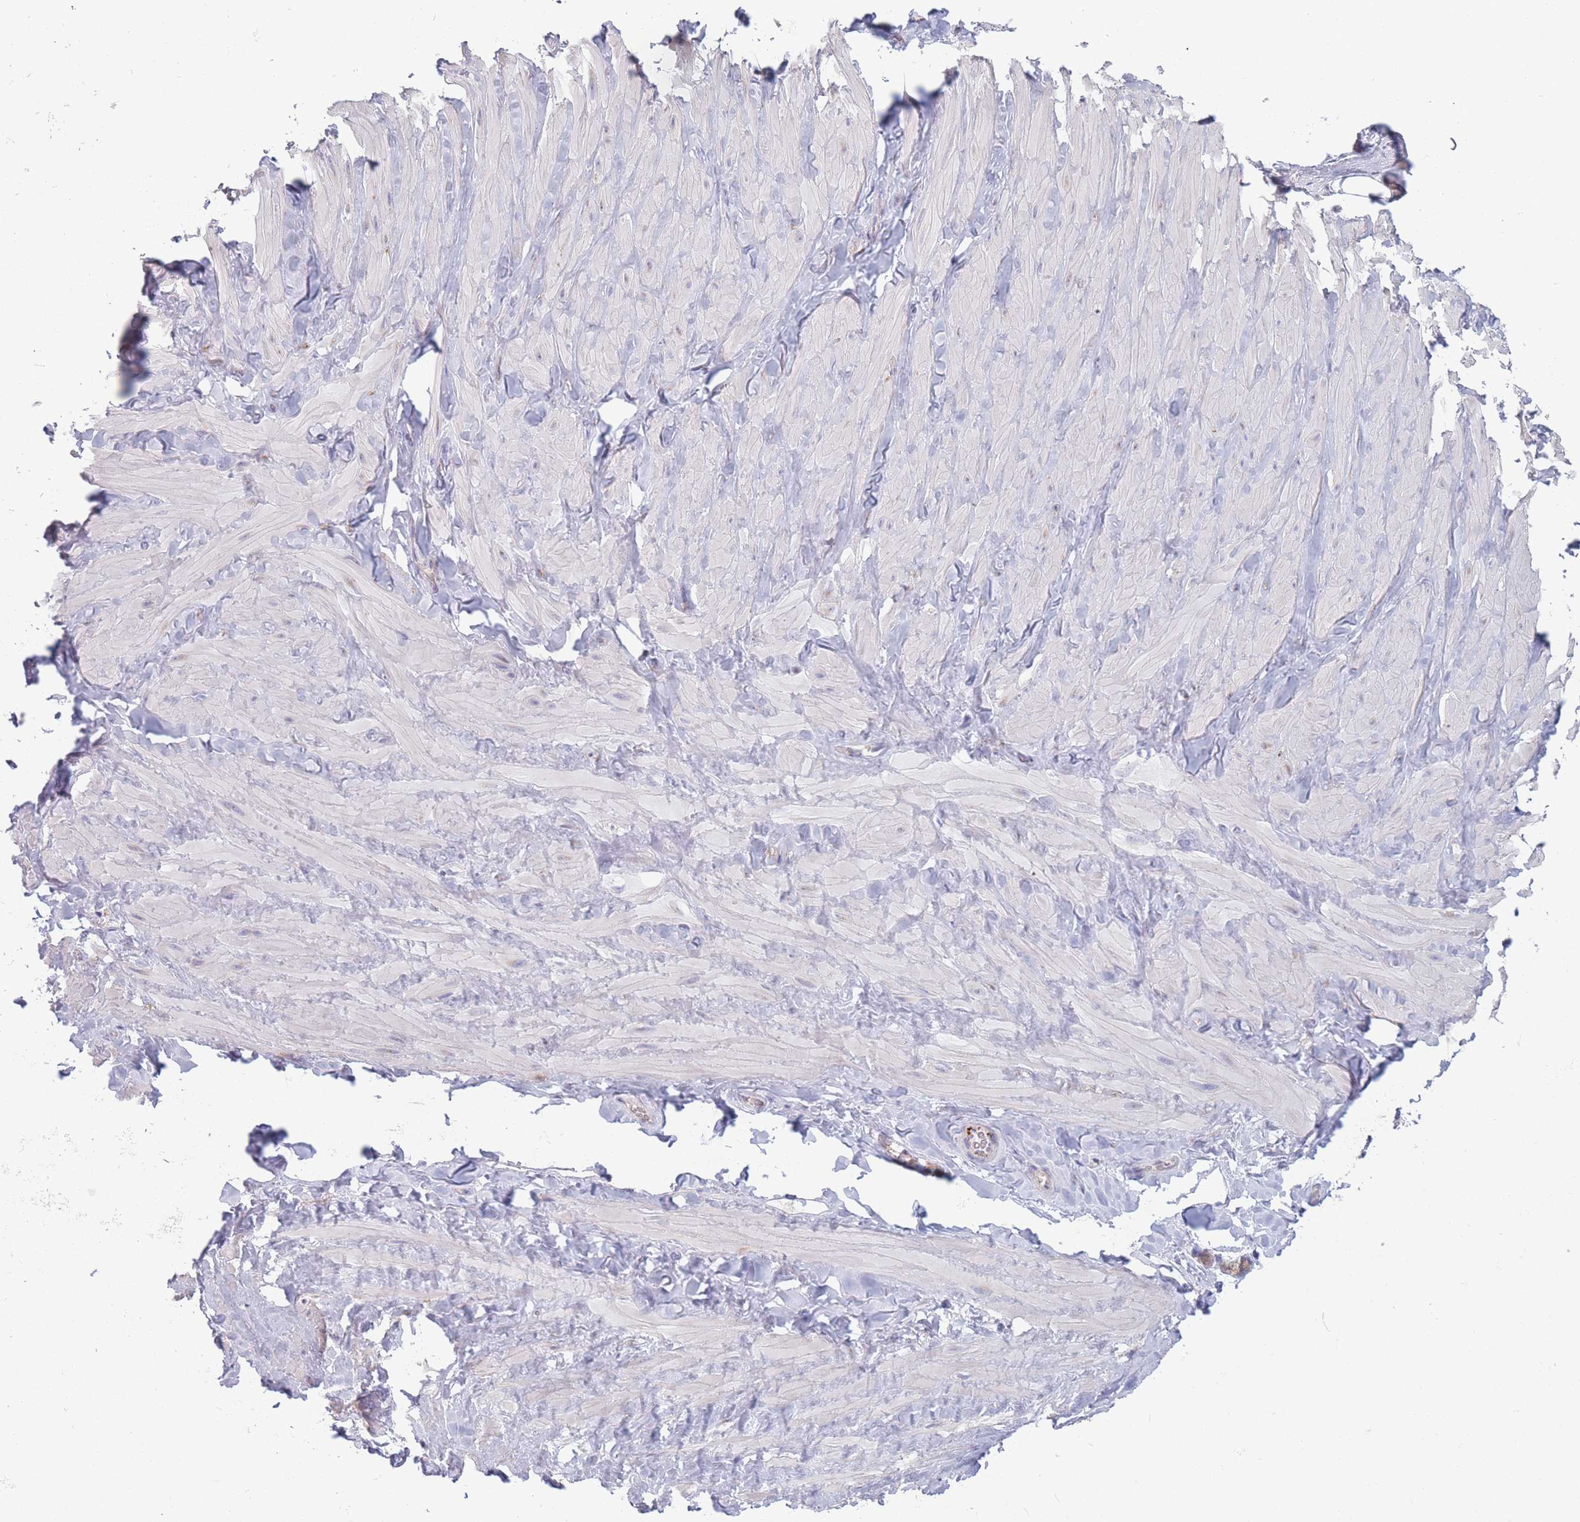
{"staining": {"intensity": "negative", "quantity": "none", "location": "none"}, "tissue": "adipose tissue", "cell_type": "Adipocytes", "image_type": "normal", "snomed": [{"axis": "morphology", "description": "Normal tissue, NOS"}, {"axis": "topography", "description": "Soft tissue"}, {"axis": "topography", "description": "Vascular tissue"}], "caption": "The histopathology image exhibits no significant positivity in adipocytes of adipose tissue.", "gene": "NDUFAF6", "patient": {"sex": "male", "age": 41}}